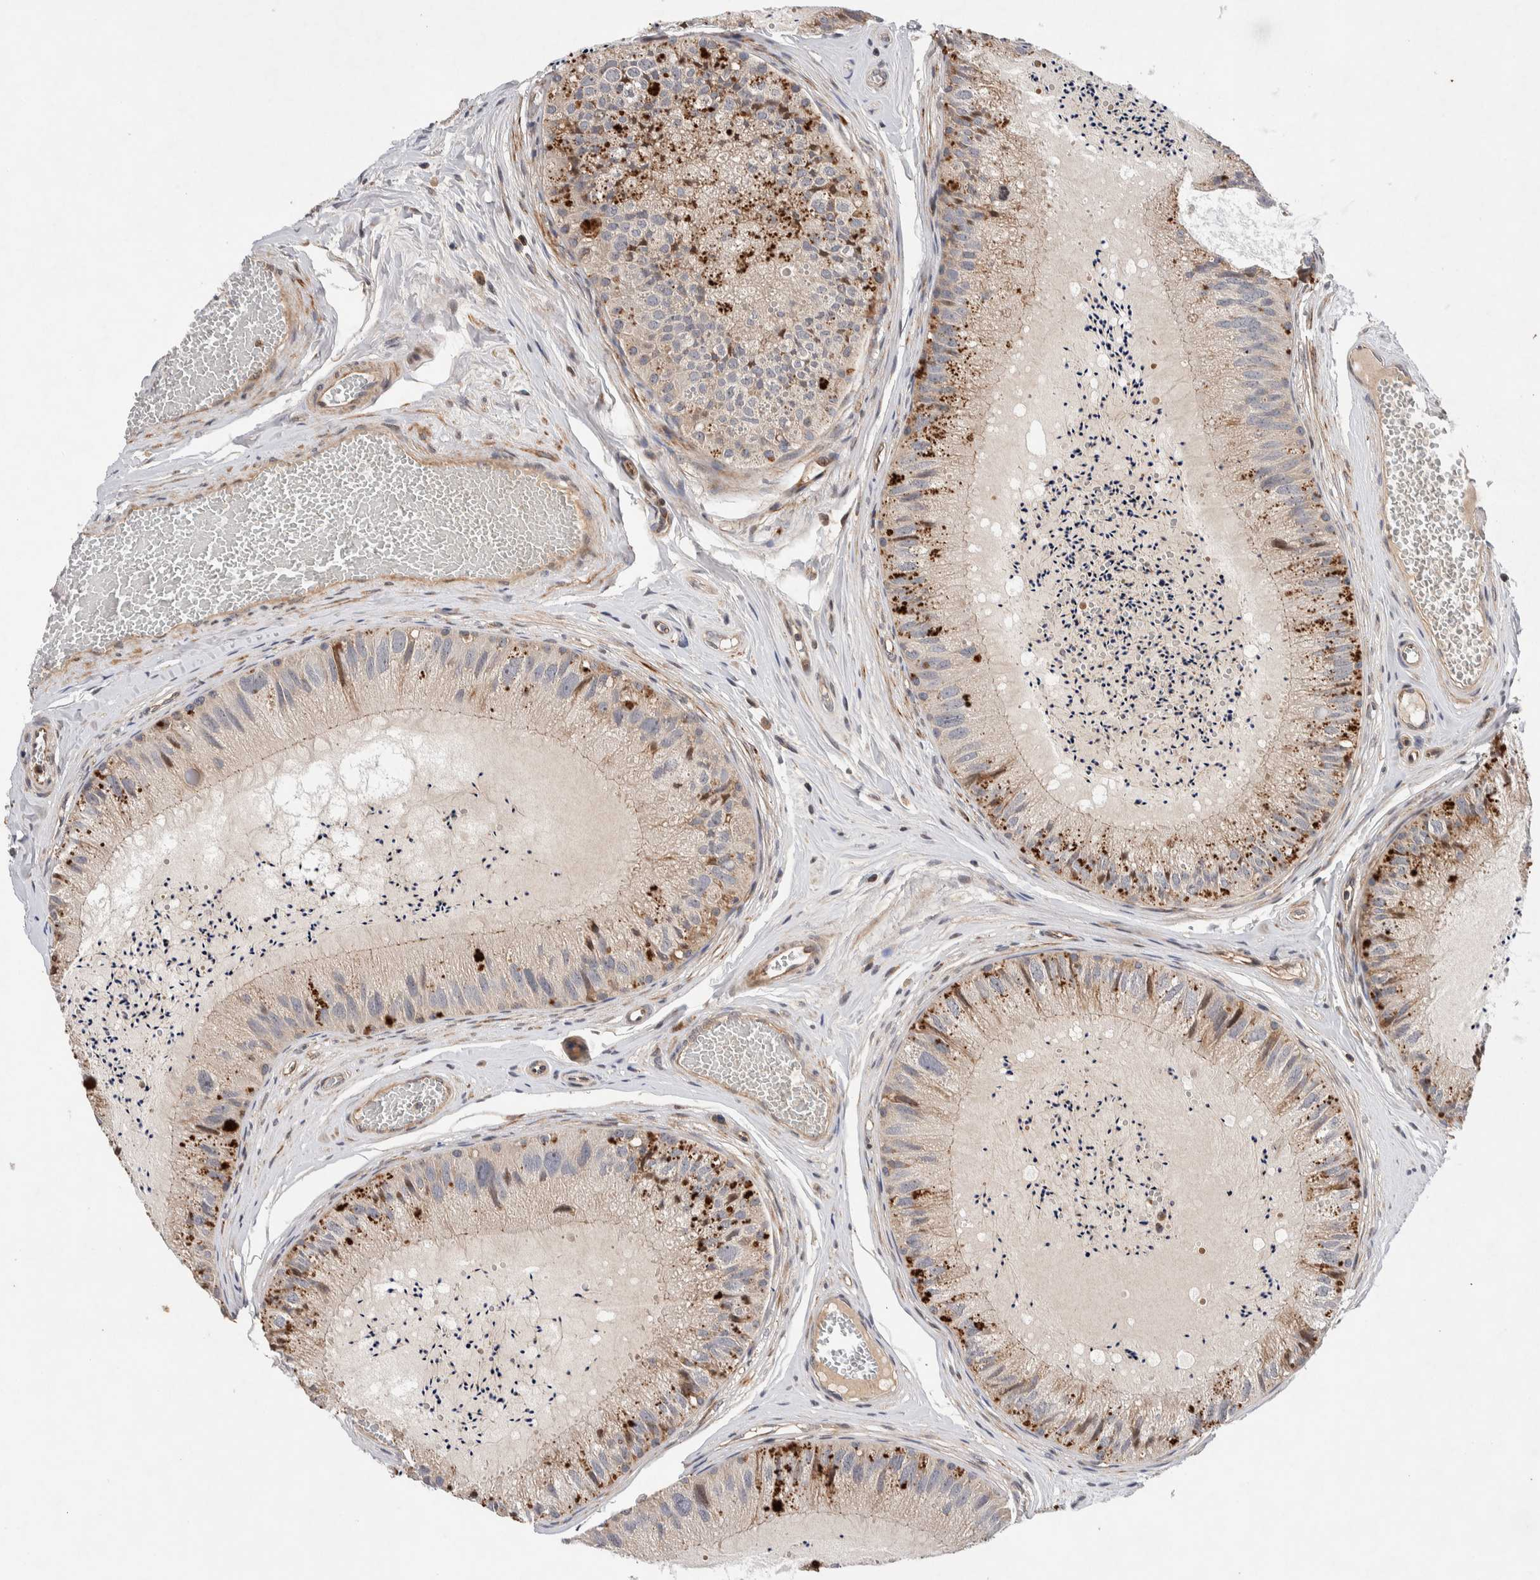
{"staining": {"intensity": "moderate", "quantity": "25%-75%", "location": "cytoplasmic/membranous"}, "tissue": "epididymis", "cell_type": "Glandular cells", "image_type": "normal", "snomed": [{"axis": "morphology", "description": "Normal tissue, NOS"}, {"axis": "topography", "description": "Epididymis"}], "caption": "The histopathology image demonstrates staining of normal epididymis, revealing moderate cytoplasmic/membranous protein expression (brown color) within glandular cells.", "gene": "LZTS1", "patient": {"sex": "male", "age": 31}}